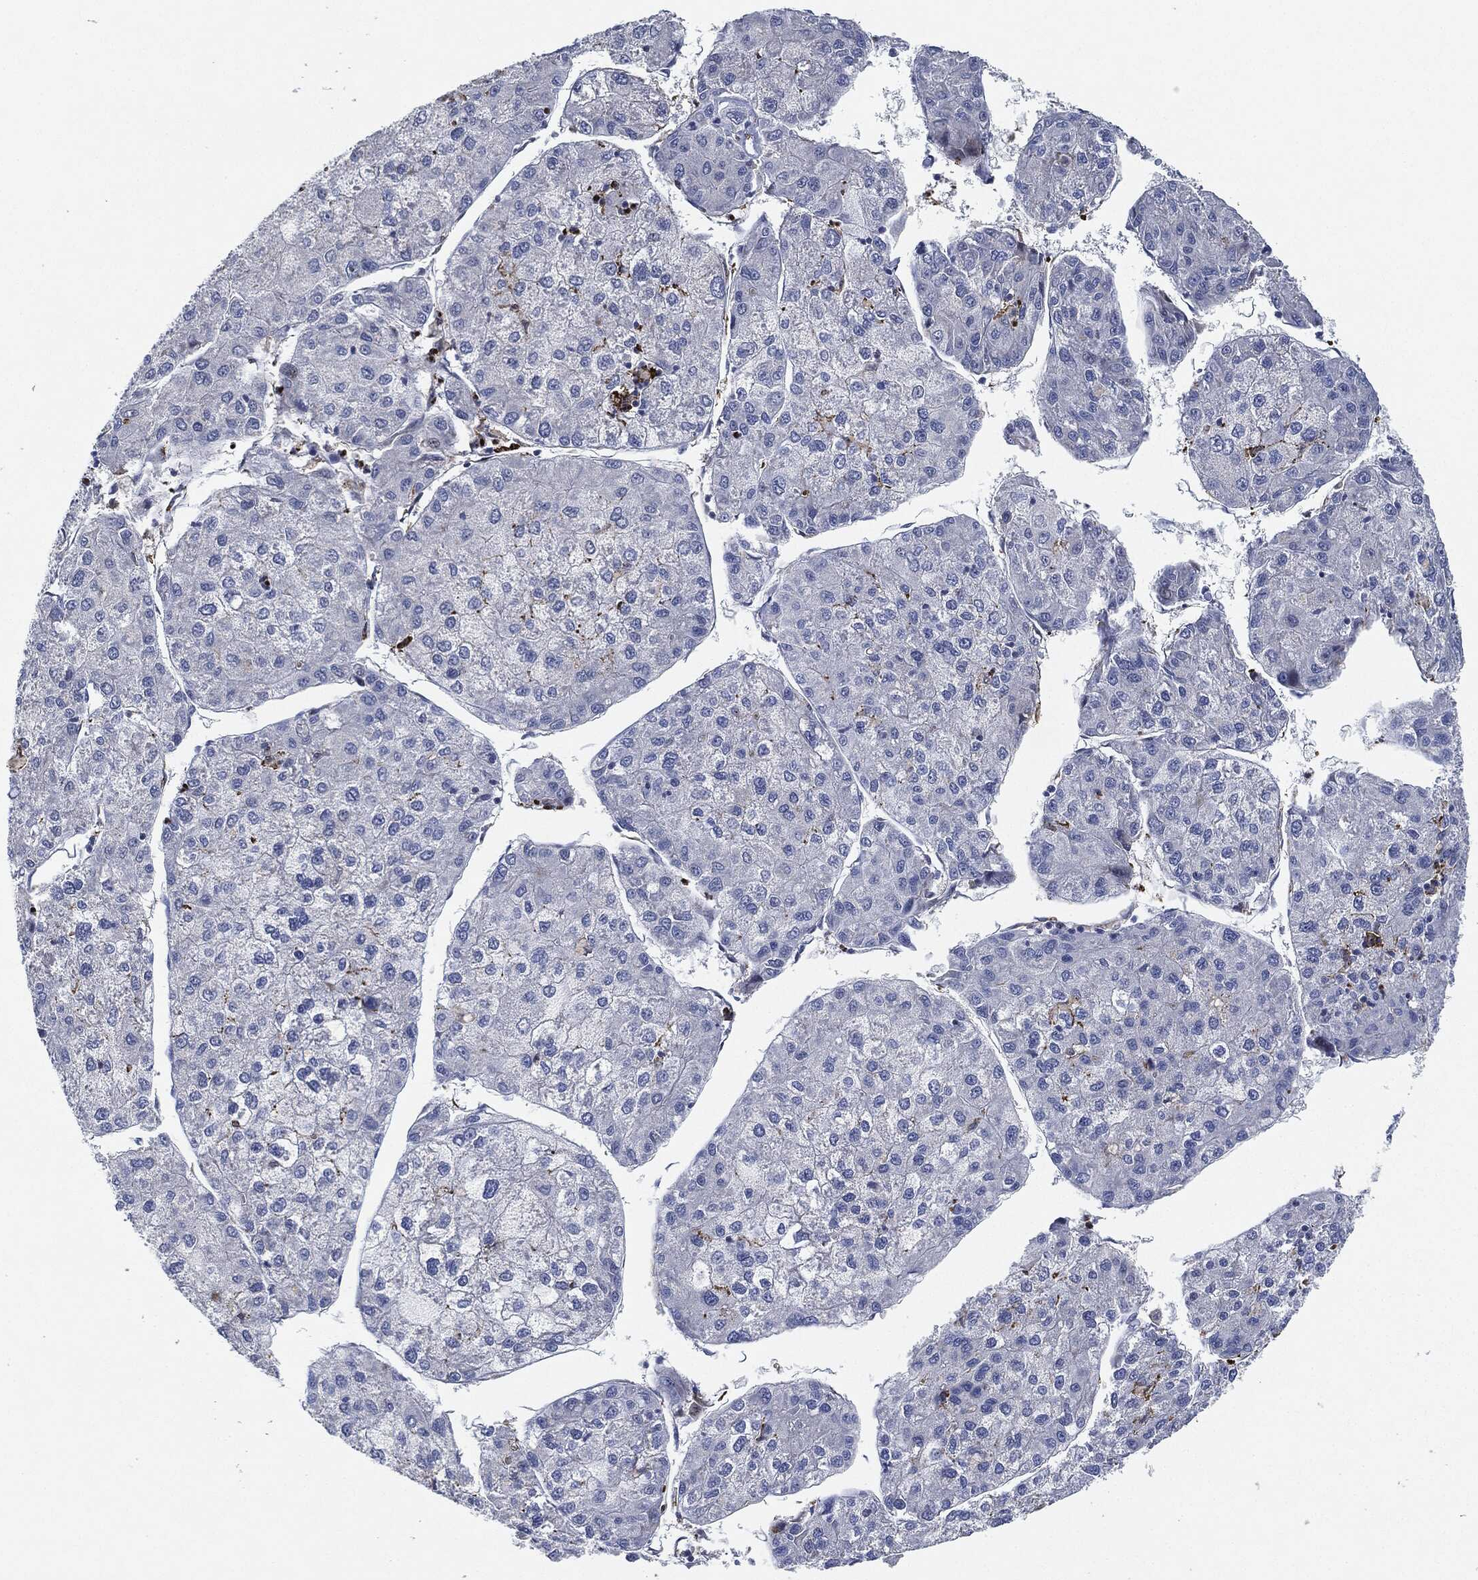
{"staining": {"intensity": "negative", "quantity": "none", "location": "none"}, "tissue": "liver cancer", "cell_type": "Tumor cells", "image_type": "cancer", "snomed": [{"axis": "morphology", "description": "Carcinoma, Hepatocellular, NOS"}, {"axis": "topography", "description": "Liver"}], "caption": "Immunohistochemistry (IHC) of human liver cancer (hepatocellular carcinoma) exhibits no positivity in tumor cells.", "gene": "NANOS3", "patient": {"sex": "male", "age": 43}}